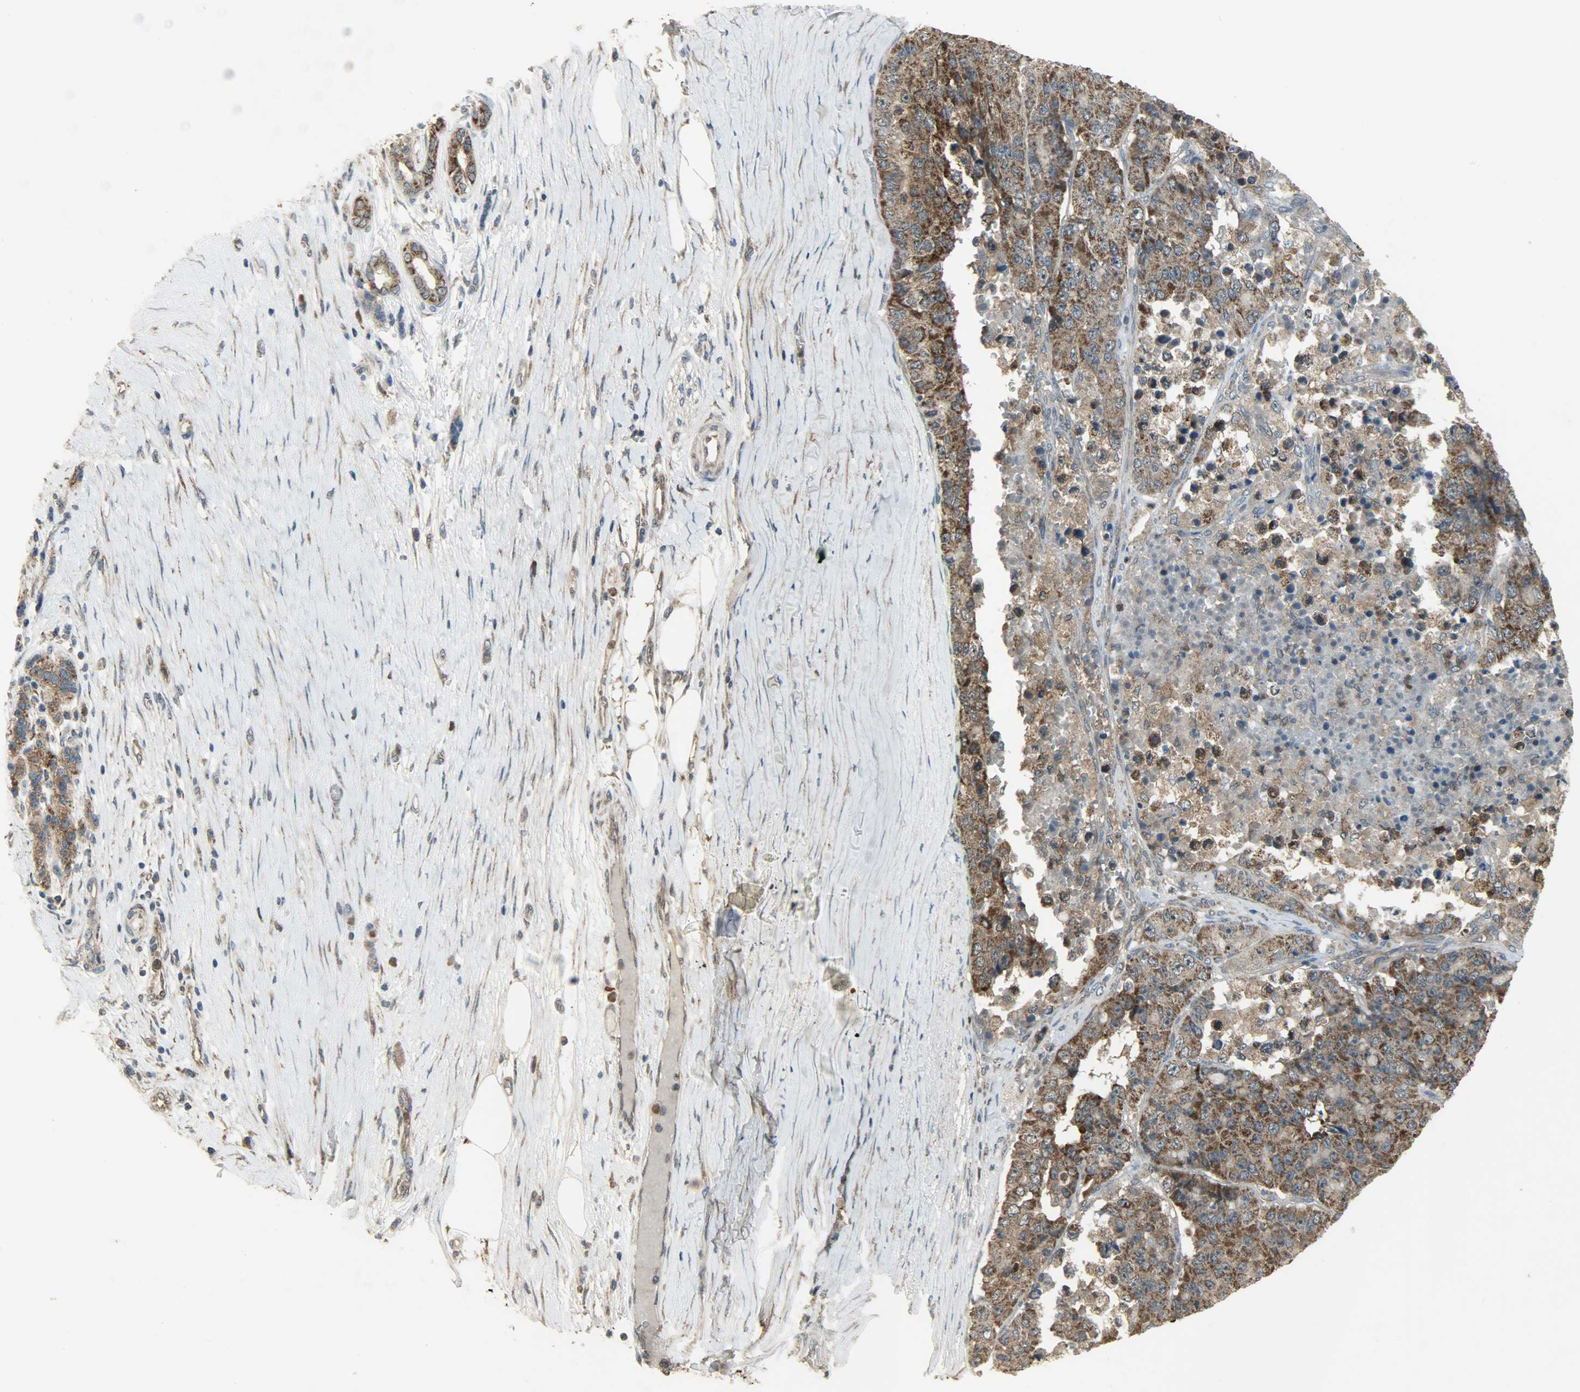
{"staining": {"intensity": "strong", "quantity": ">75%", "location": "cytoplasmic/membranous"}, "tissue": "pancreatic cancer", "cell_type": "Tumor cells", "image_type": "cancer", "snomed": [{"axis": "morphology", "description": "Adenocarcinoma, NOS"}, {"axis": "topography", "description": "Pancreas"}], "caption": "Protein expression analysis of pancreatic cancer (adenocarcinoma) demonstrates strong cytoplasmic/membranous staining in about >75% of tumor cells. The protein of interest is shown in brown color, while the nuclei are stained blue.", "gene": "AMT", "patient": {"sex": "male", "age": 50}}